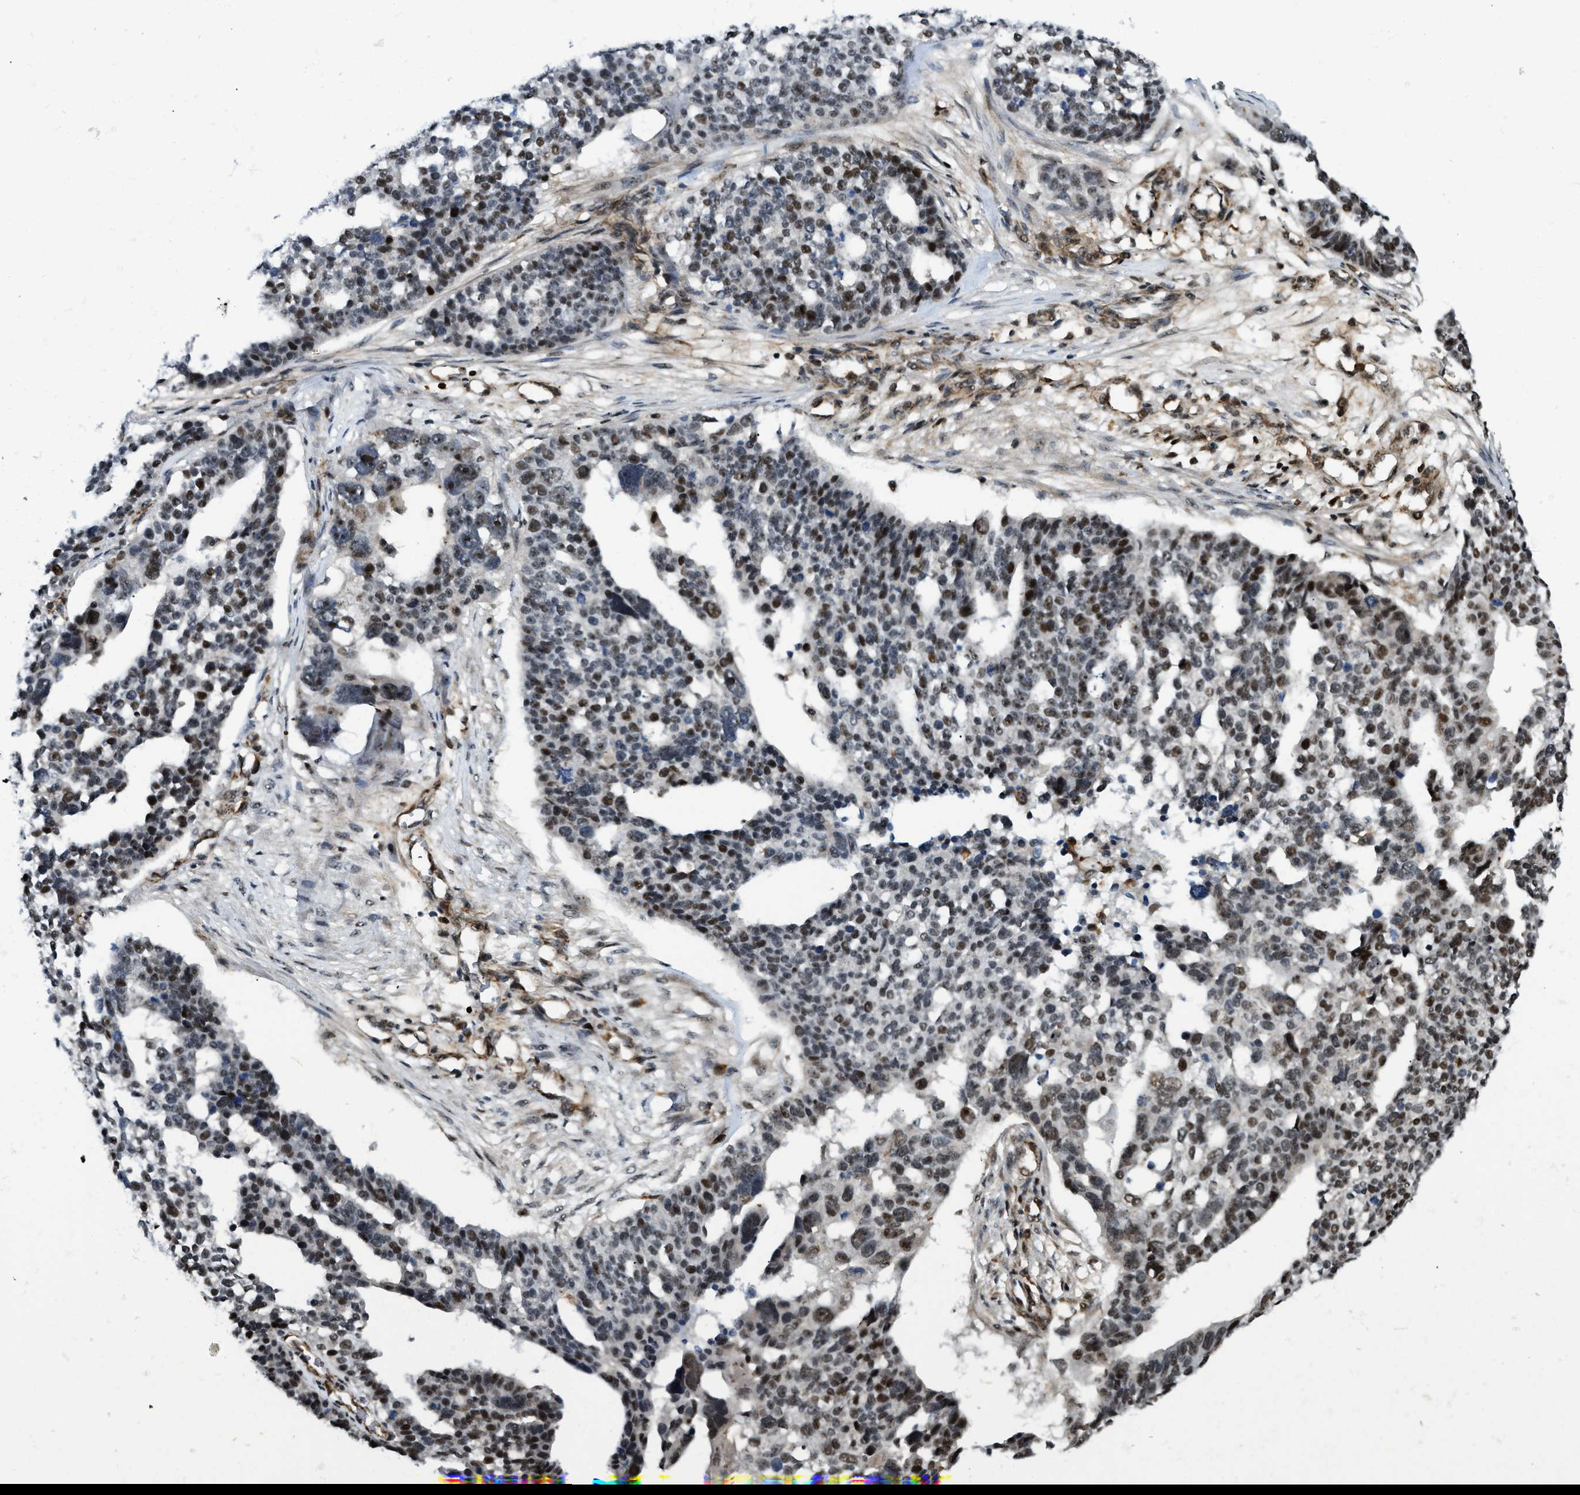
{"staining": {"intensity": "moderate", "quantity": "25%-75%", "location": "nuclear"}, "tissue": "ovarian cancer", "cell_type": "Tumor cells", "image_type": "cancer", "snomed": [{"axis": "morphology", "description": "Cystadenocarcinoma, serous, NOS"}, {"axis": "topography", "description": "Ovary"}], "caption": "Immunohistochemistry (IHC) (DAB (3,3'-diaminobenzidine)) staining of human ovarian cancer reveals moderate nuclear protein expression in about 25%-75% of tumor cells.", "gene": "E2F1", "patient": {"sex": "female", "age": 59}}